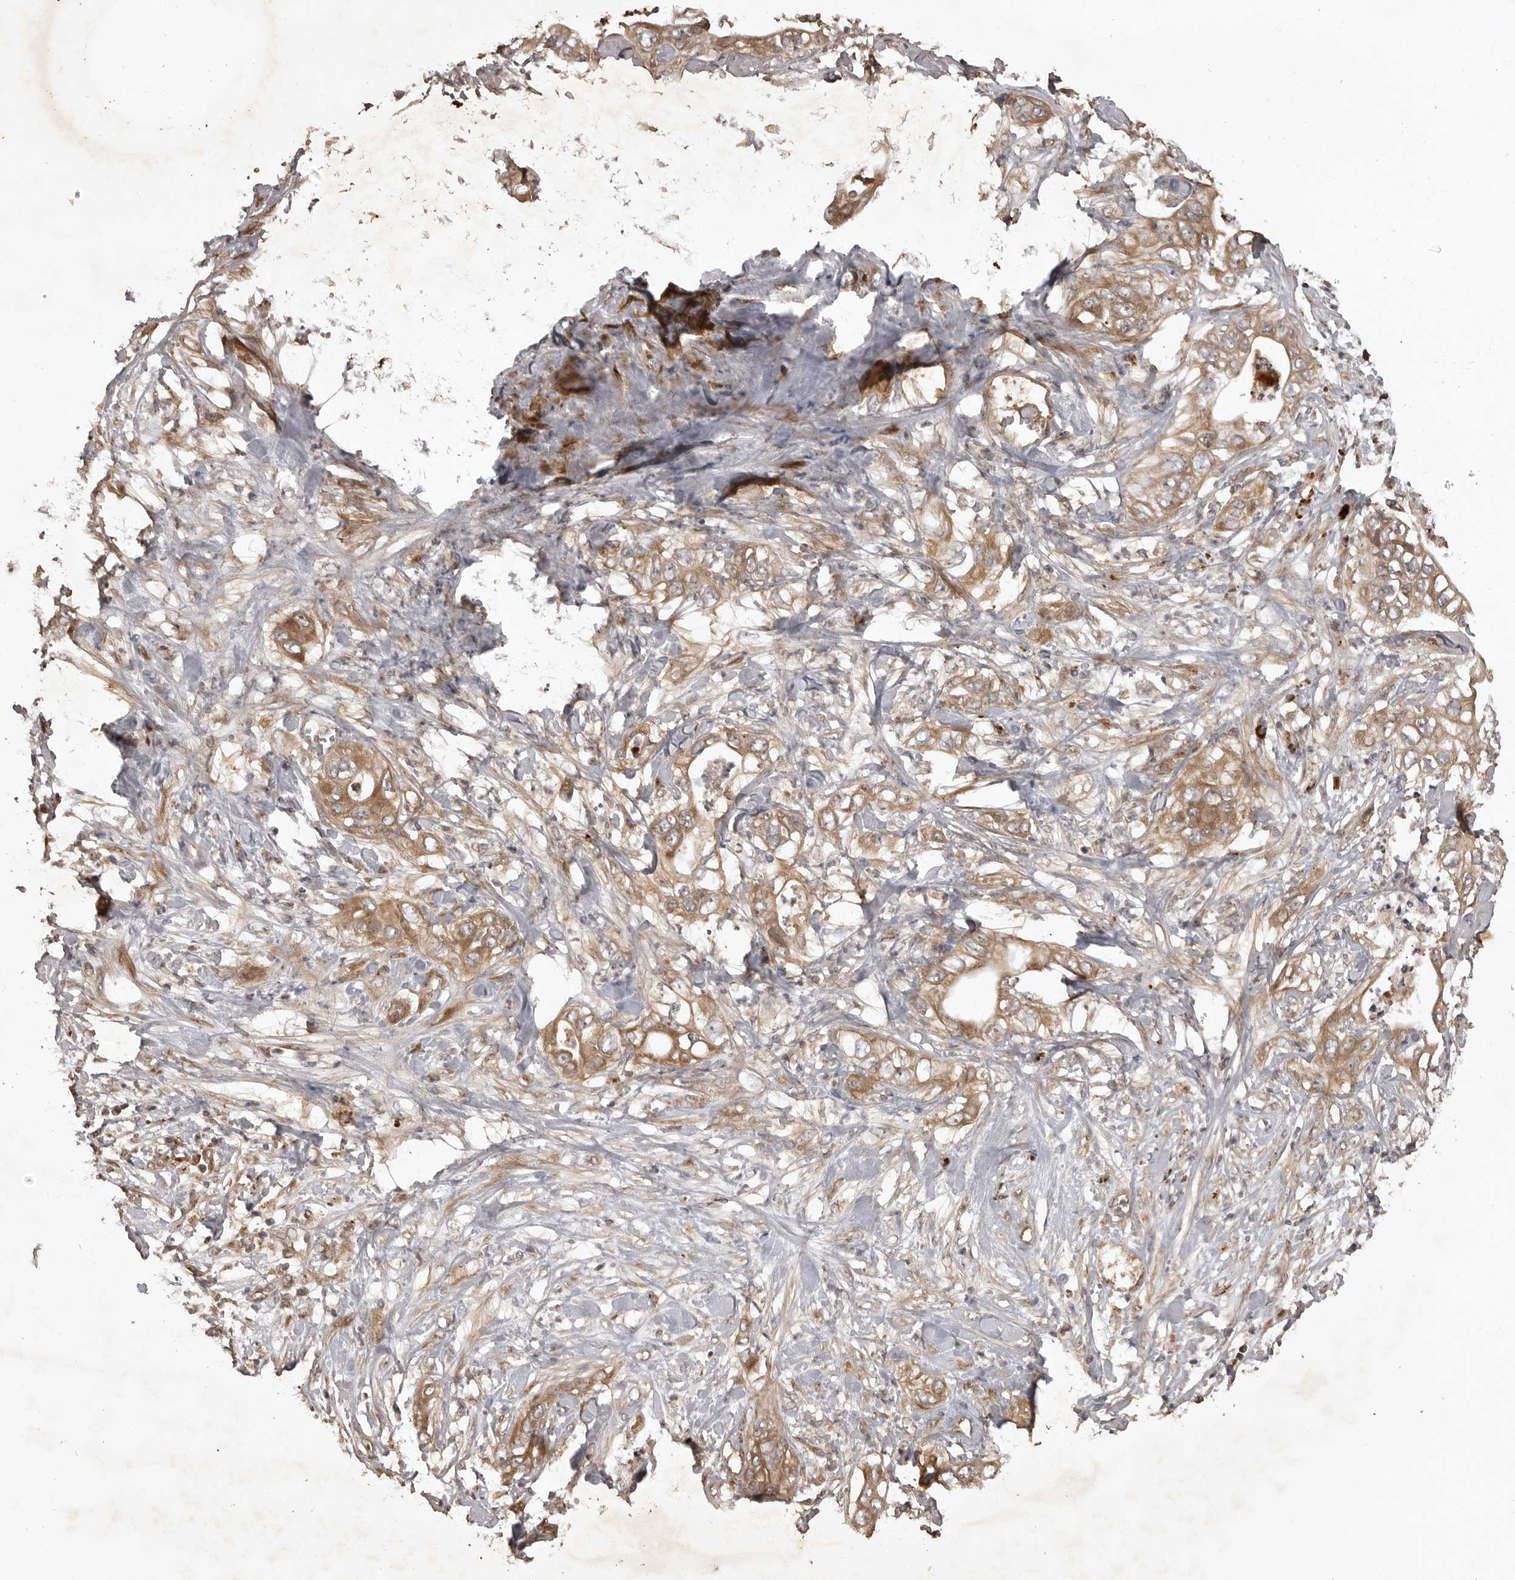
{"staining": {"intensity": "moderate", "quantity": ">75%", "location": "cytoplasmic/membranous"}, "tissue": "pancreatic cancer", "cell_type": "Tumor cells", "image_type": "cancer", "snomed": [{"axis": "morphology", "description": "Adenocarcinoma, NOS"}, {"axis": "topography", "description": "Pancreas"}], "caption": "Immunohistochemistry staining of pancreatic adenocarcinoma, which reveals medium levels of moderate cytoplasmic/membranous staining in approximately >75% of tumor cells indicating moderate cytoplasmic/membranous protein staining. The staining was performed using DAB (3,3'-diaminobenzidine) (brown) for protein detection and nuclei were counterstained in hematoxylin (blue).", "gene": "AKAP7", "patient": {"sex": "female", "age": 78}}